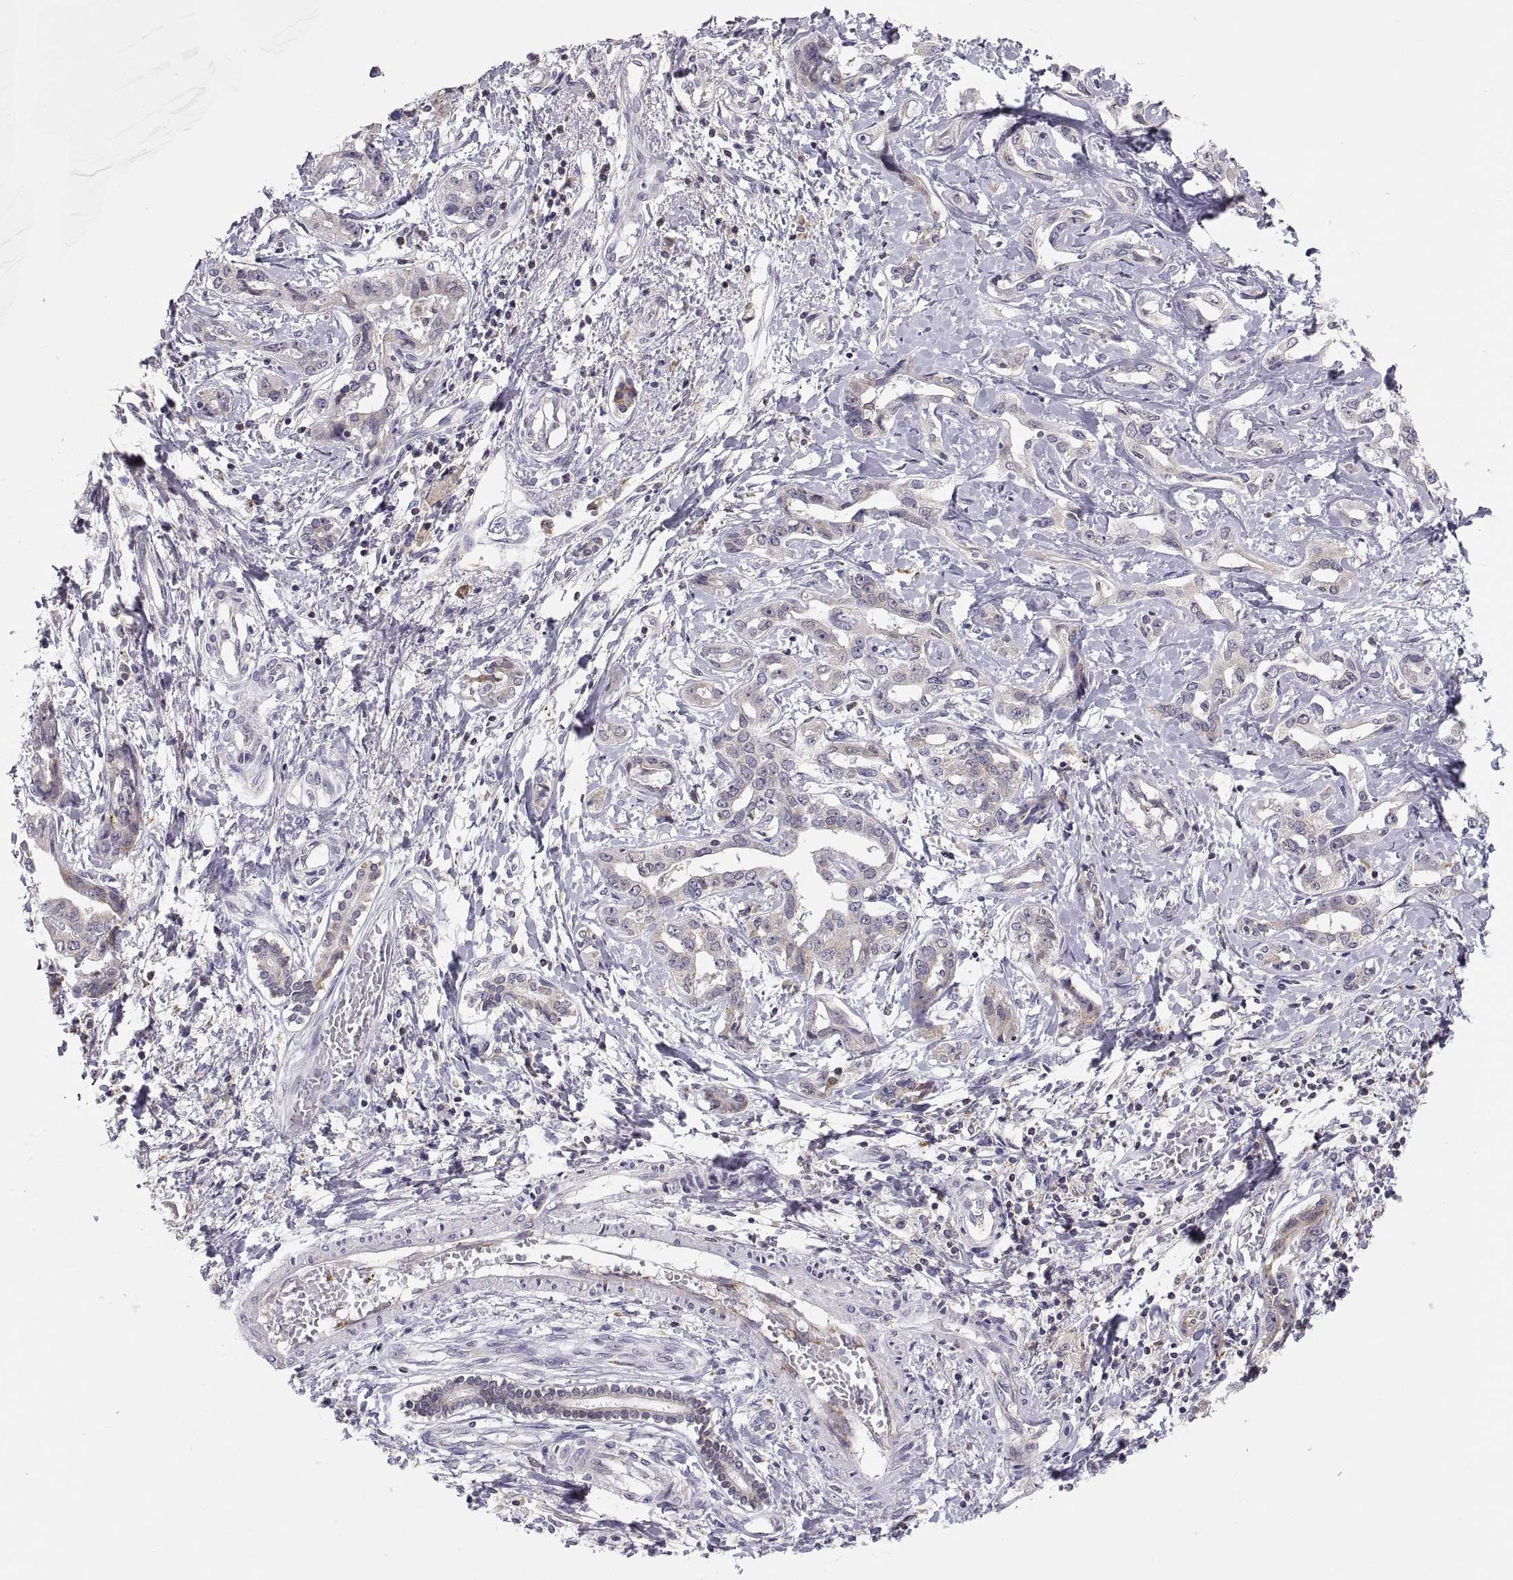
{"staining": {"intensity": "negative", "quantity": "none", "location": "none"}, "tissue": "liver cancer", "cell_type": "Tumor cells", "image_type": "cancer", "snomed": [{"axis": "morphology", "description": "Cholangiocarcinoma"}, {"axis": "topography", "description": "Liver"}], "caption": "This is an immunohistochemistry (IHC) image of liver cholangiocarcinoma. There is no expression in tumor cells.", "gene": "ERO1A", "patient": {"sex": "male", "age": 59}}